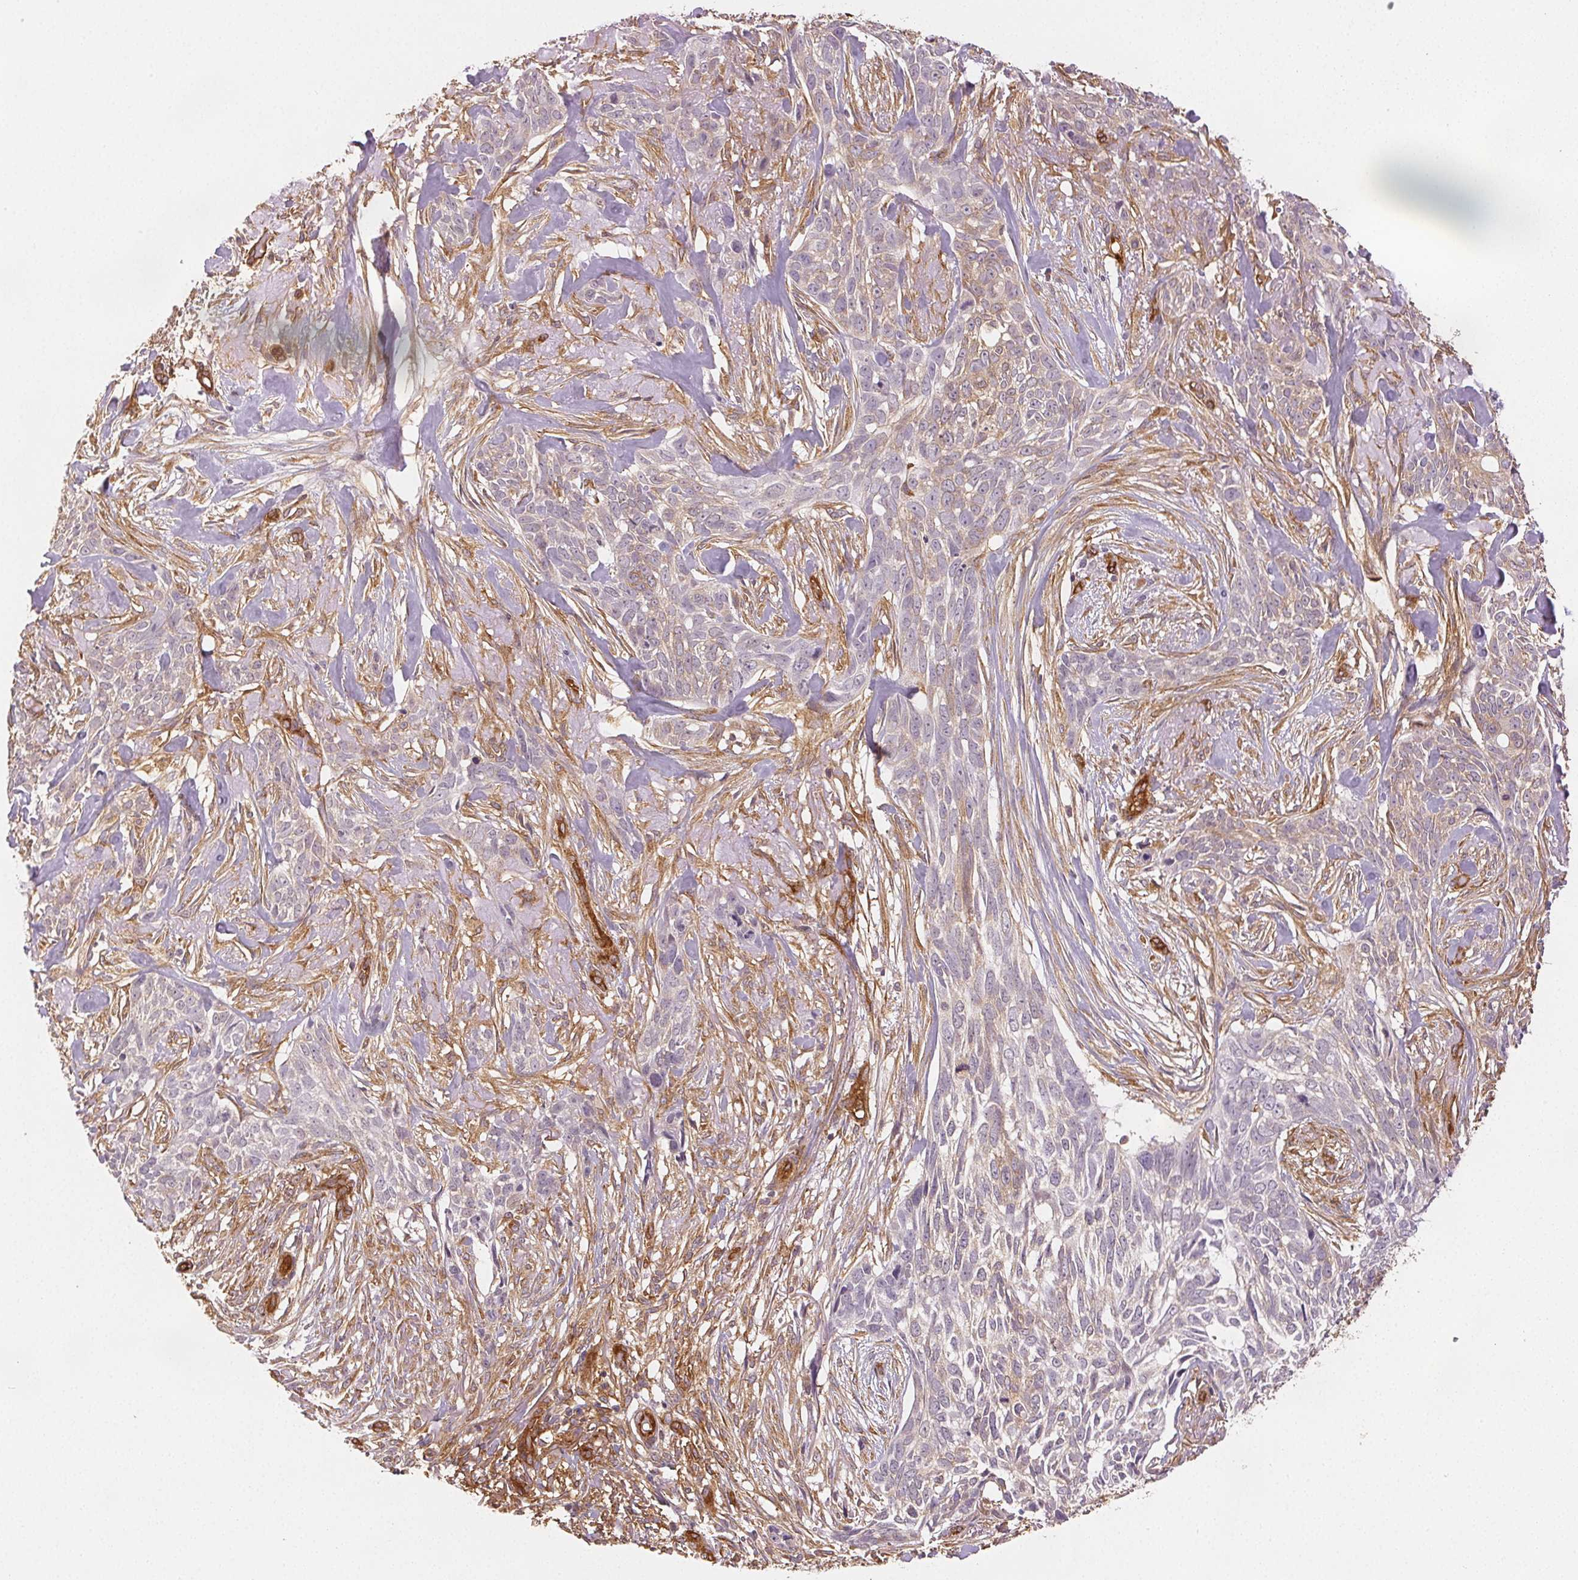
{"staining": {"intensity": "negative", "quantity": "none", "location": "none"}, "tissue": "skin cancer", "cell_type": "Tumor cells", "image_type": "cancer", "snomed": [{"axis": "morphology", "description": "Basal cell carcinoma"}, {"axis": "topography", "description": "Skin"}], "caption": "Immunohistochemistry (IHC) of human skin cancer (basal cell carcinoma) shows no positivity in tumor cells. (Brightfield microscopy of DAB immunohistochemistry (IHC) at high magnification).", "gene": "DIAPH2", "patient": {"sex": "male", "age": 74}}